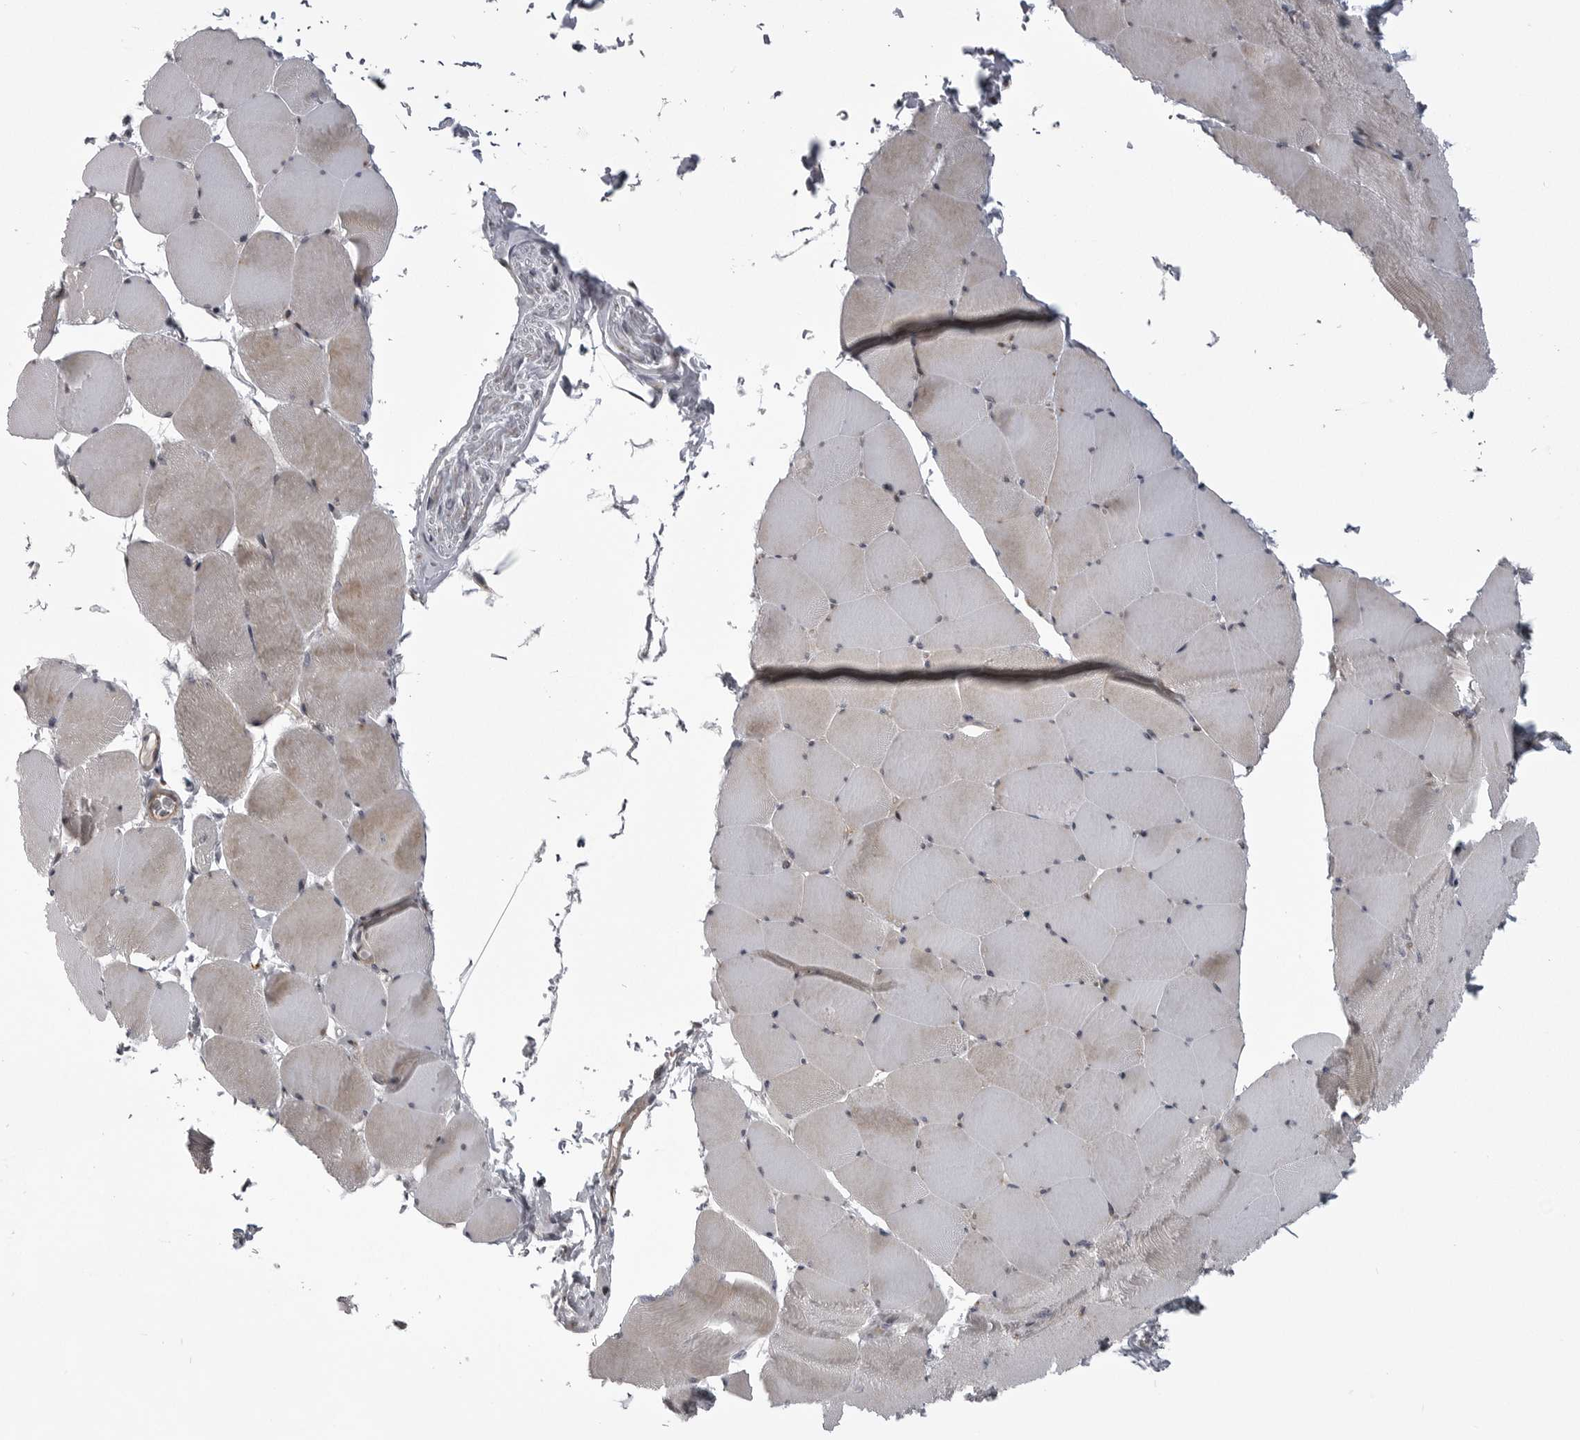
{"staining": {"intensity": "weak", "quantity": "25%-75%", "location": "cytoplasmic/membranous"}, "tissue": "skeletal muscle", "cell_type": "Myocytes", "image_type": "normal", "snomed": [{"axis": "morphology", "description": "Normal tissue, NOS"}, {"axis": "topography", "description": "Skeletal muscle"}], "caption": "Immunohistochemistry image of benign skeletal muscle: skeletal muscle stained using IHC demonstrates low levels of weak protein expression localized specifically in the cytoplasmic/membranous of myocytes, appearing as a cytoplasmic/membranous brown color.", "gene": "TMPRSS11F", "patient": {"sex": "male", "age": 62}}